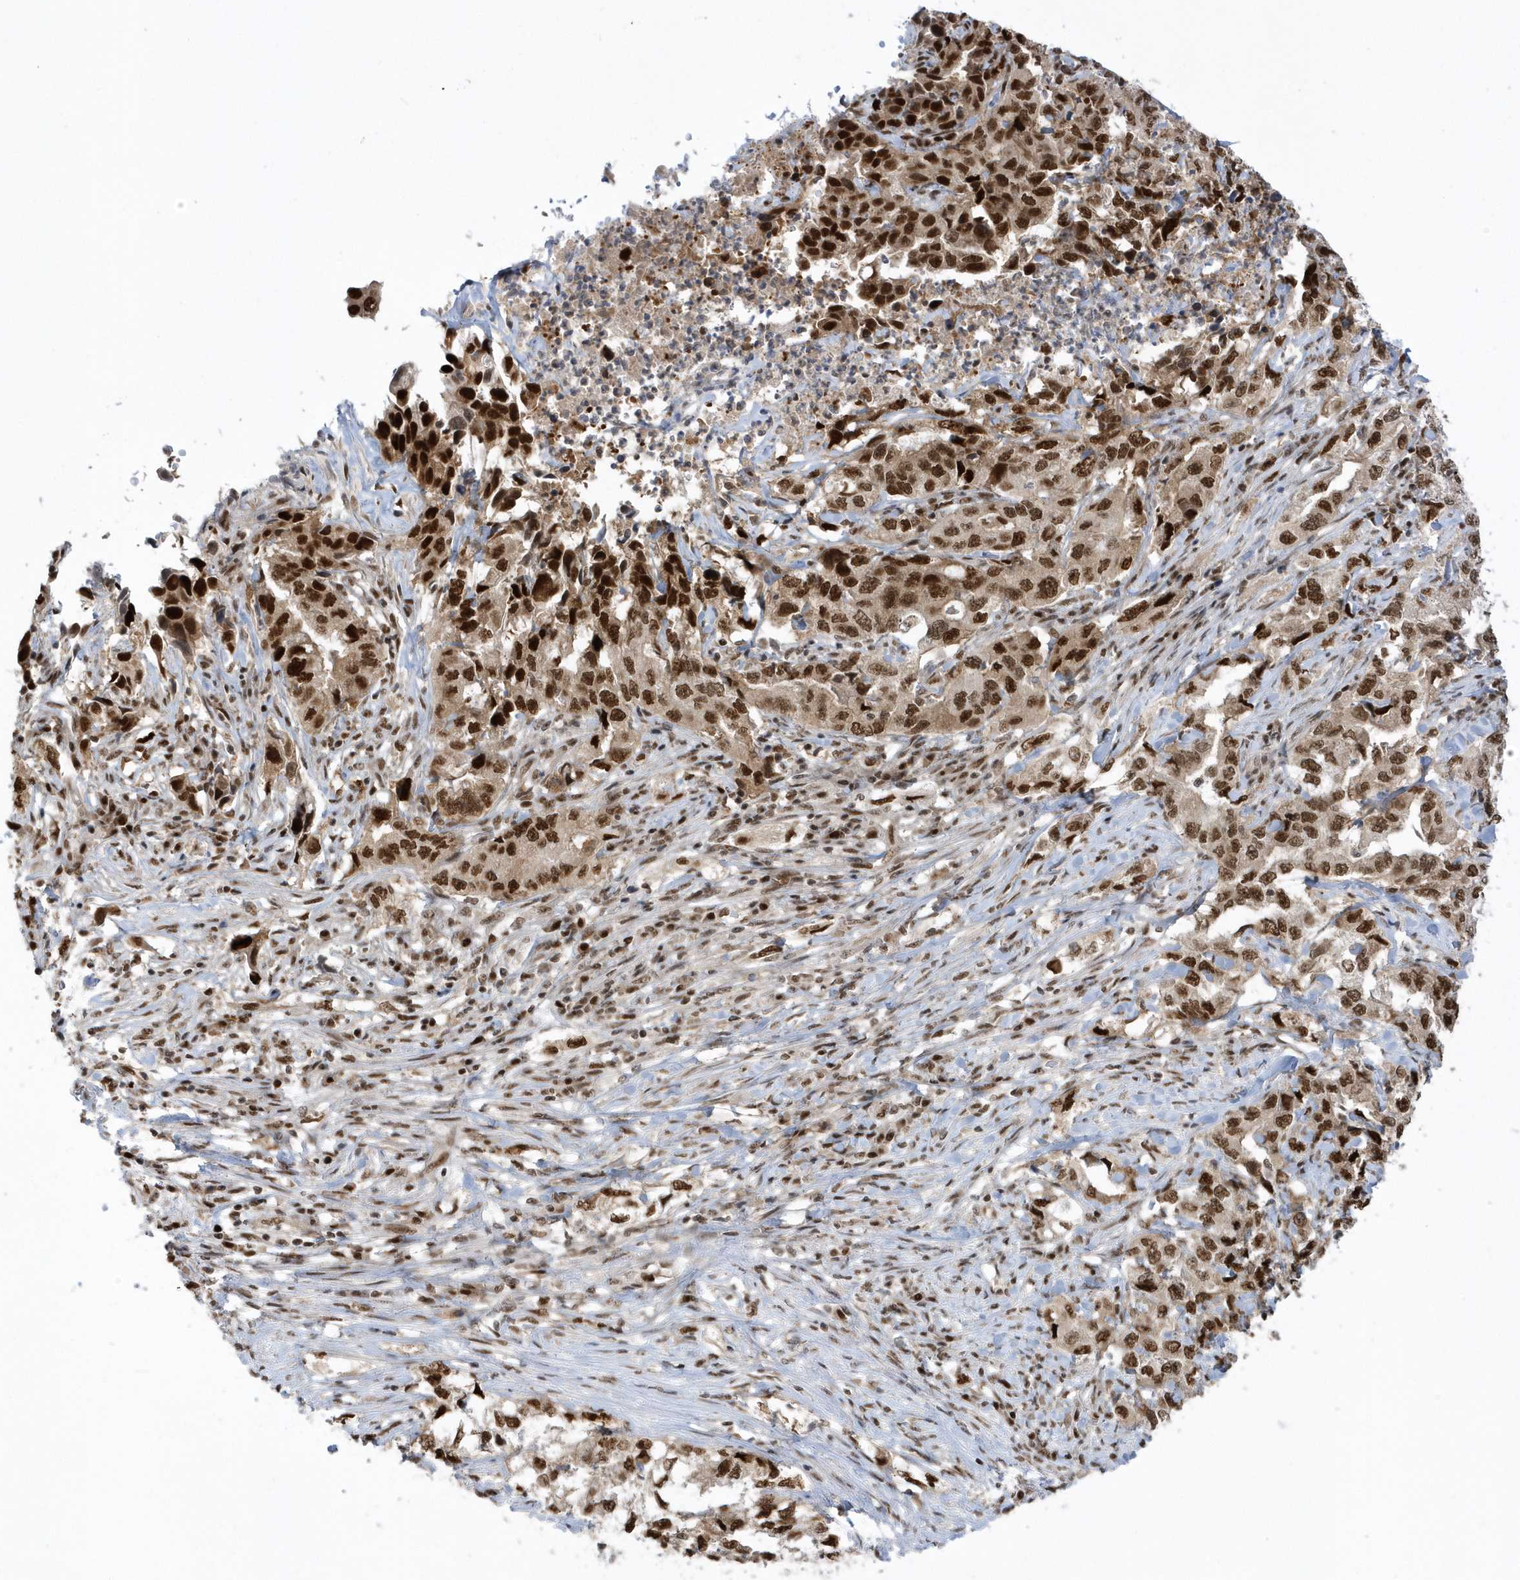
{"staining": {"intensity": "strong", "quantity": ">75%", "location": "nuclear"}, "tissue": "lung cancer", "cell_type": "Tumor cells", "image_type": "cancer", "snomed": [{"axis": "morphology", "description": "Adenocarcinoma, NOS"}, {"axis": "topography", "description": "Lung"}], "caption": "IHC of adenocarcinoma (lung) shows high levels of strong nuclear staining in approximately >75% of tumor cells.", "gene": "SEPHS1", "patient": {"sex": "female", "age": 51}}